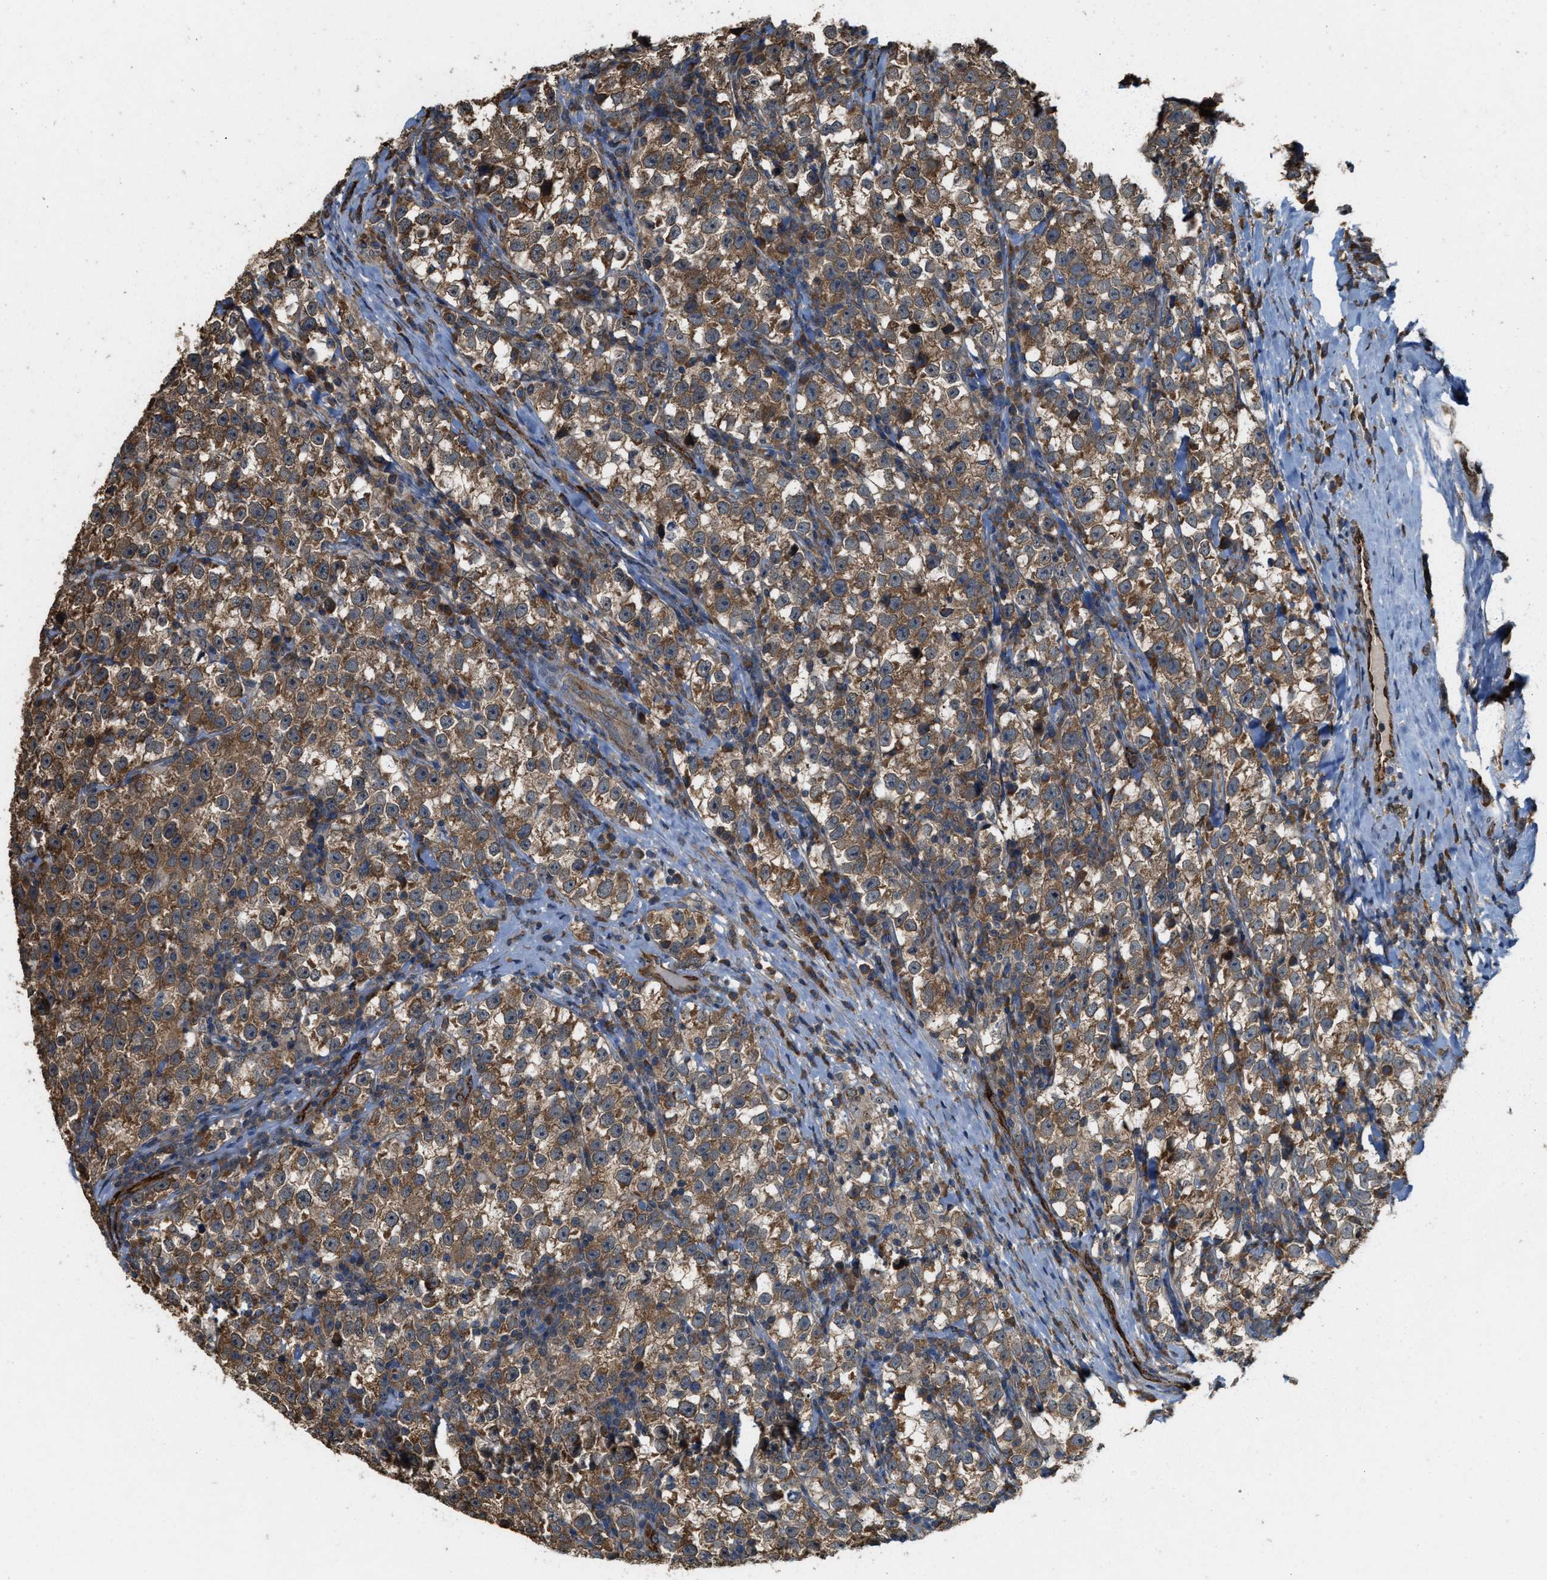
{"staining": {"intensity": "moderate", "quantity": ">75%", "location": "cytoplasmic/membranous"}, "tissue": "testis cancer", "cell_type": "Tumor cells", "image_type": "cancer", "snomed": [{"axis": "morphology", "description": "Normal tissue, NOS"}, {"axis": "morphology", "description": "Seminoma, NOS"}, {"axis": "topography", "description": "Testis"}], "caption": "A micrograph of human testis seminoma stained for a protein displays moderate cytoplasmic/membranous brown staining in tumor cells.", "gene": "ARHGEF5", "patient": {"sex": "male", "age": 43}}